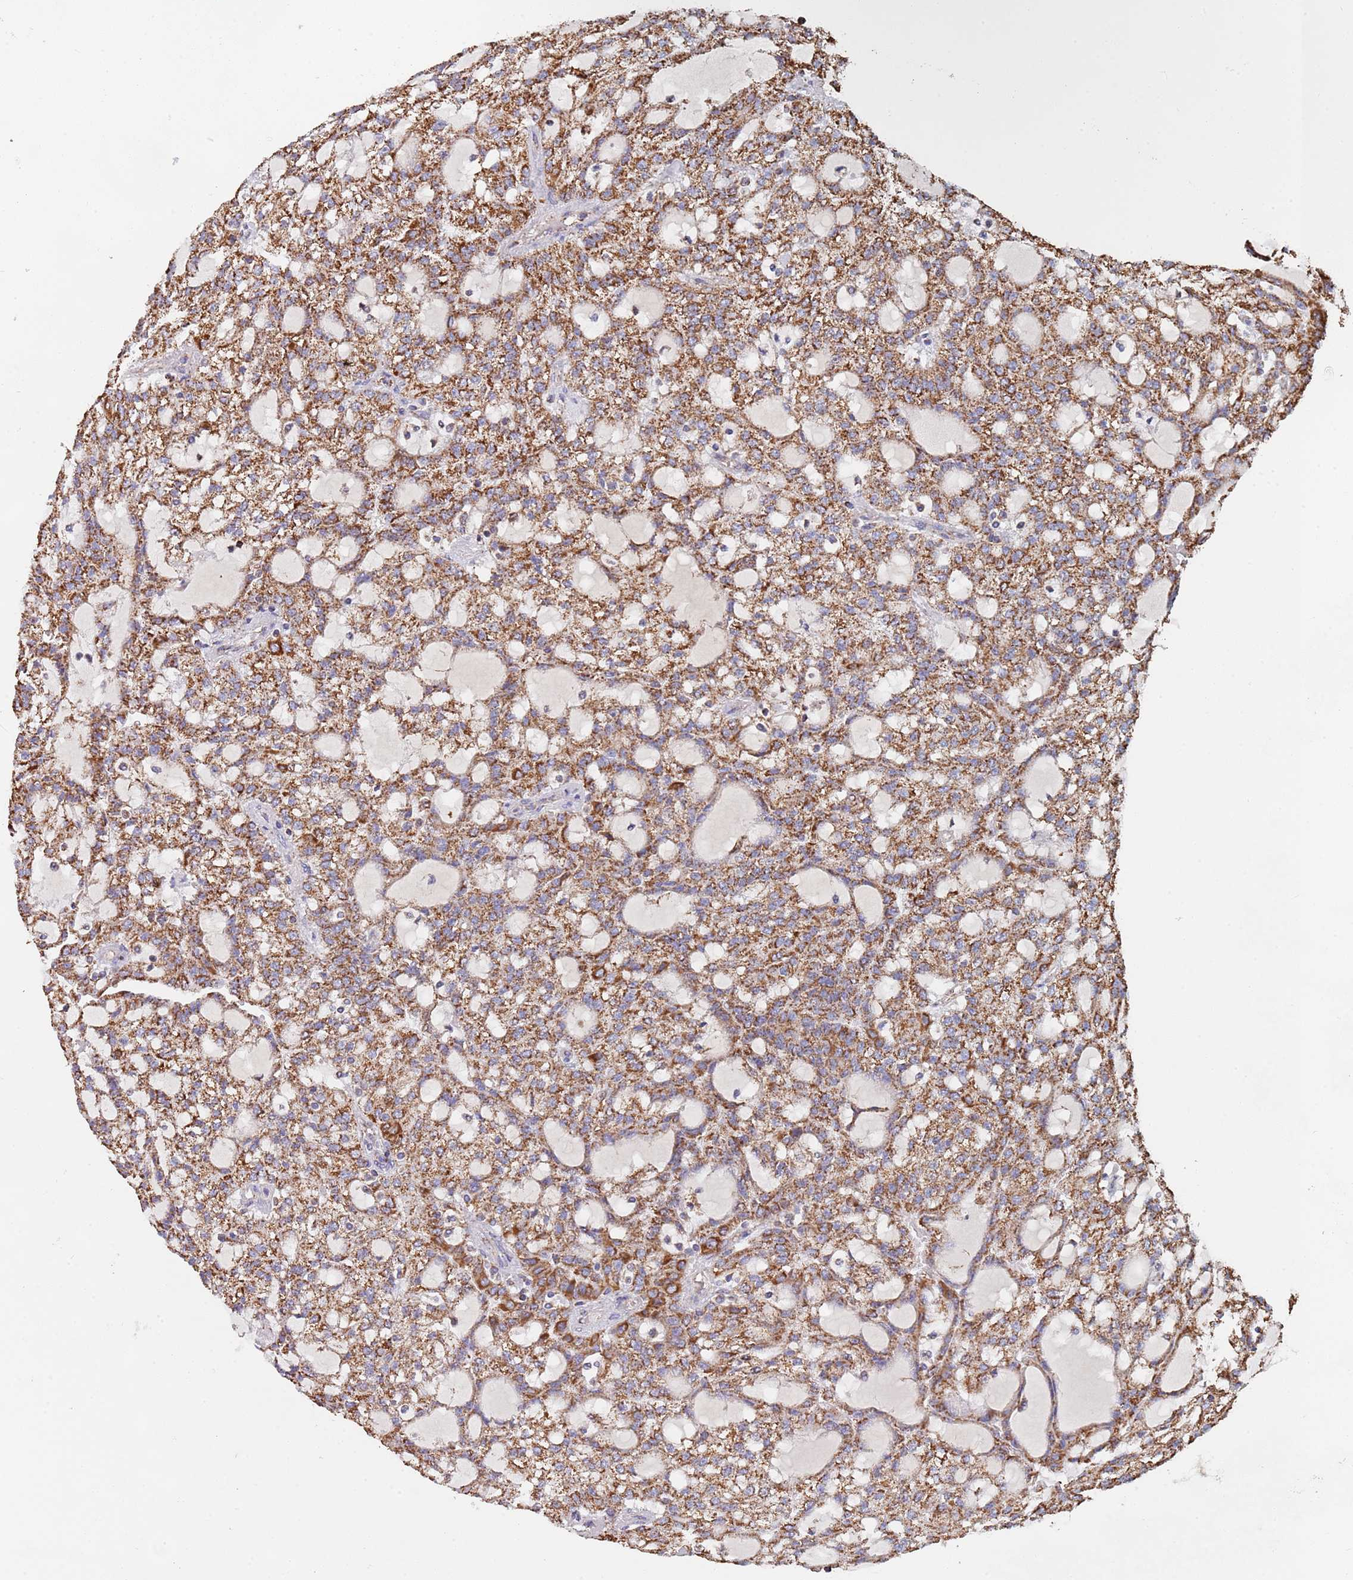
{"staining": {"intensity": "strong", "quantity": ">75%", "location": "cytoplasmic/membranous"}, "tissue": "renal cancer", "cell_type": "Tumor cells", "image_type": "cancer", "snomed": [{"axis": "morphology", "description": "Adenocarcinoma, NOS"}, {"axis": "topography", "description": "Kidney"}], "caption": "Renal adenocarcinoma stained for a protein exhibits strong cytoplasmic/membranous positivity in tumor cells.", "gene": "PGP", "patient": {"sex": "male", "age": 63}}